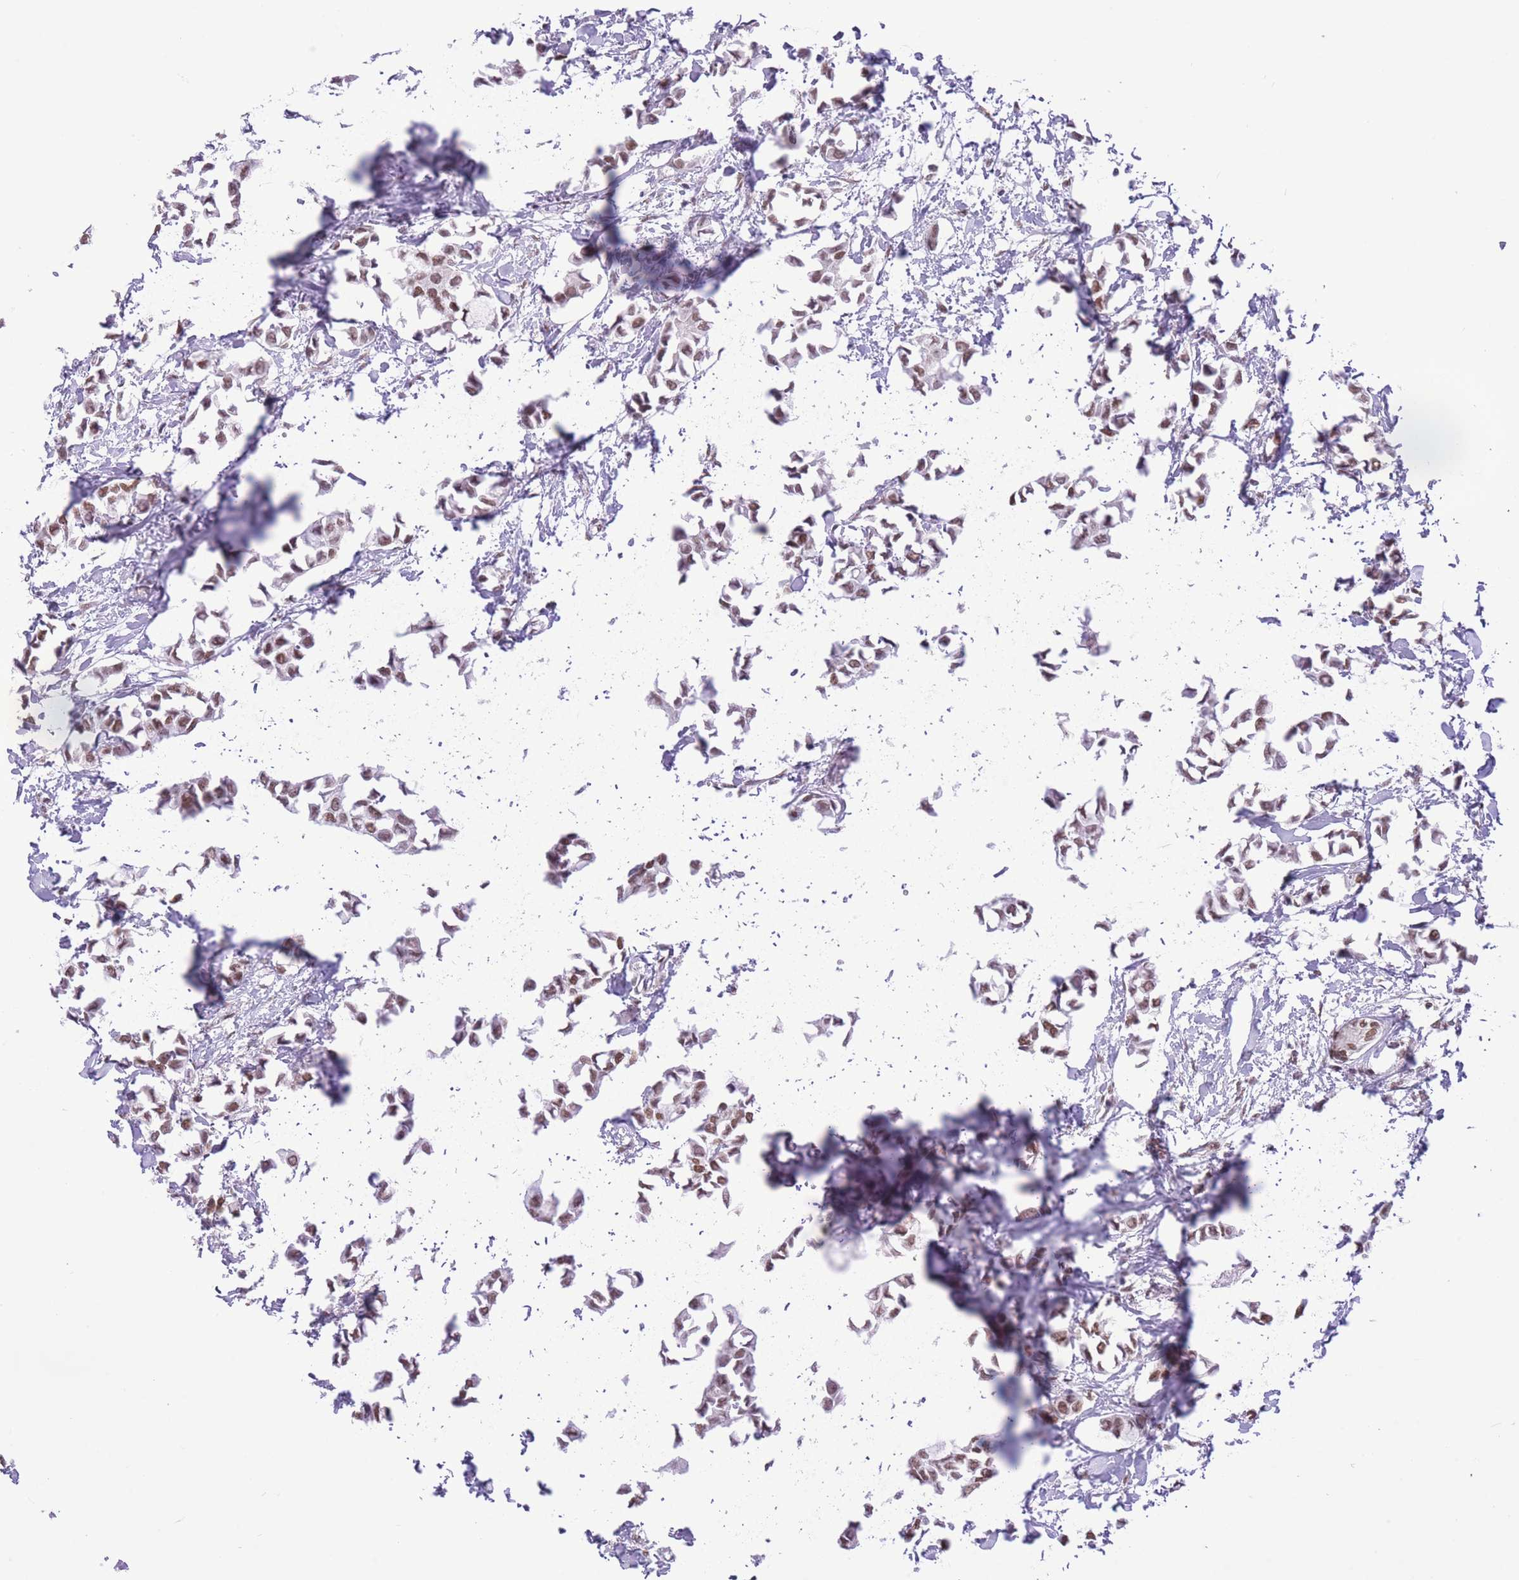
{"staining": {"intensity": "moderate", "quantity": ">75%", "location": "nuclear"}, "tissue": "breast cancer", "cell_type": "Tumor cells", "image_type": "cancer", "snomed": [{"axis": "morphology", "description": "Duct carcinoma"}, {"axis": "topography", "description": "Breast"}], "caption": "A high-resolution micrograph shows IHC staining of invasive ductal carcinoma (breast), which displays moderate nuclear positivity in approximately >75% of tumor cells.", "gene": "ZBED5", "patient": {"sex": "female", "age": 73}}